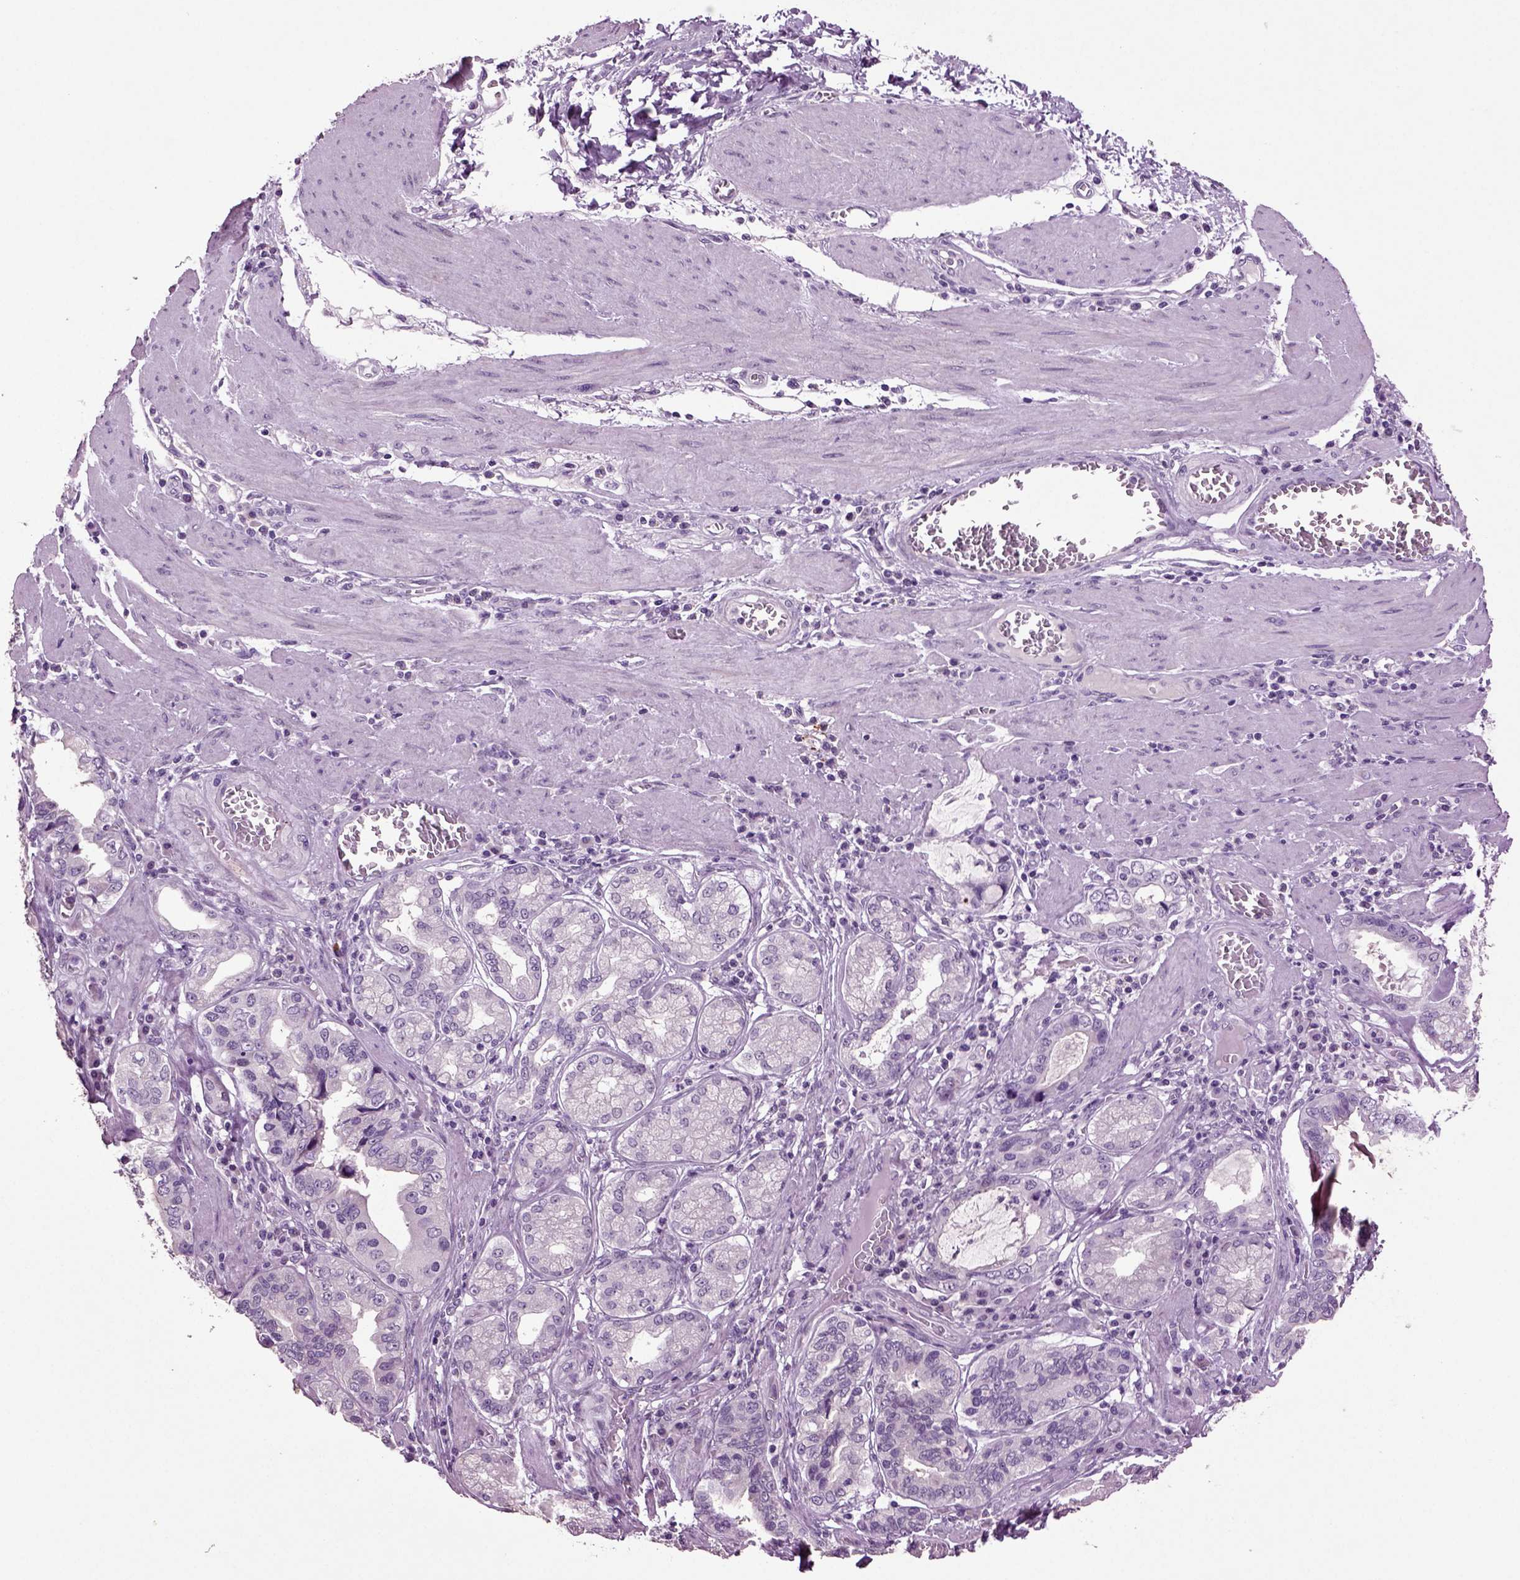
{"staining": {"intensity": "negative", "quantity": "none", "location": "none"}, "tissue": "stomach cancer", "cell_type": "Tumor cells", "image_type": "cancer", "snomed": [{"axis": "morphology", "description": "Adenocarcinoma, NOS"}, {"axis": "topography", "description": "Stomach, lower"}], "caption": "This is a micrograph of immunohistochemistry (IHC) staining of adenocarcinoma (stomach), which shows no positivity in tumor cells. Nuclei are stained in blue.", "gene": "SLC17A6", "patient": {"sex": "female", "age": 76}}